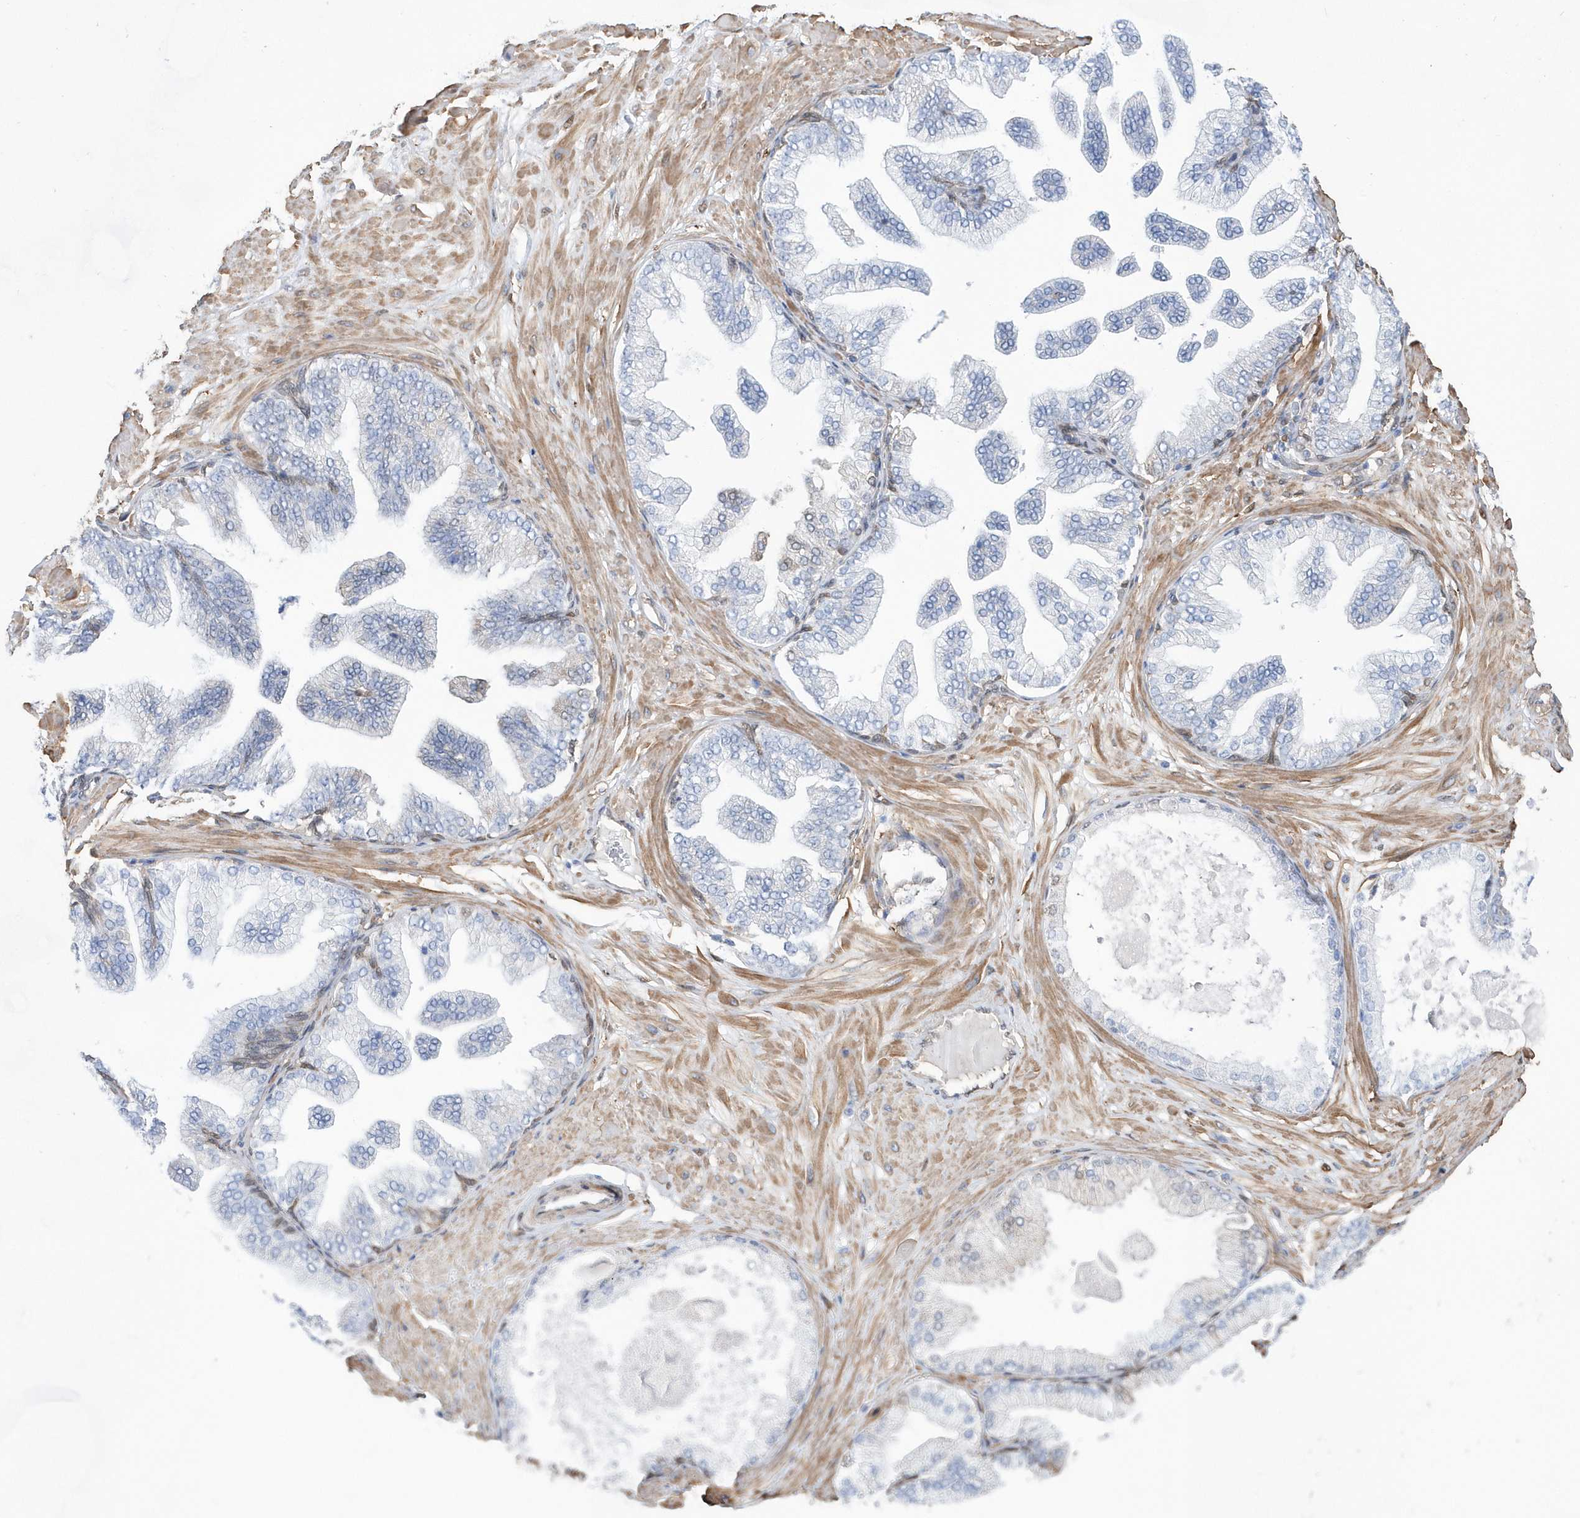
{"staining": {"intensity": "moderate", "quantity": ">75%", "location": "nuclear"}, "tissue": "adipose tissue", "cell_type": "Adipocytes", "image_type": "normal", "snomed": [{"axis": "morphology", "description": "Normal tissue, NOS"}, {"axis": "morphology", "description": "Adenocarcinoma, Low grade"}, {"axis": "topography", "description": "Prostate"}, {"axis": "topography", "description": "Peripheral nerve tissue"}], "caption": "This photomicrograph displays benign adipose tissue stained with immunohistochemistry to label a protein in brown. The nuclear of adipocytes show moderate positivity for the protein. Nuclei are counter-stained blue.", "gene": "BDH2", "patient": {"sex": "male", "age": 63}}